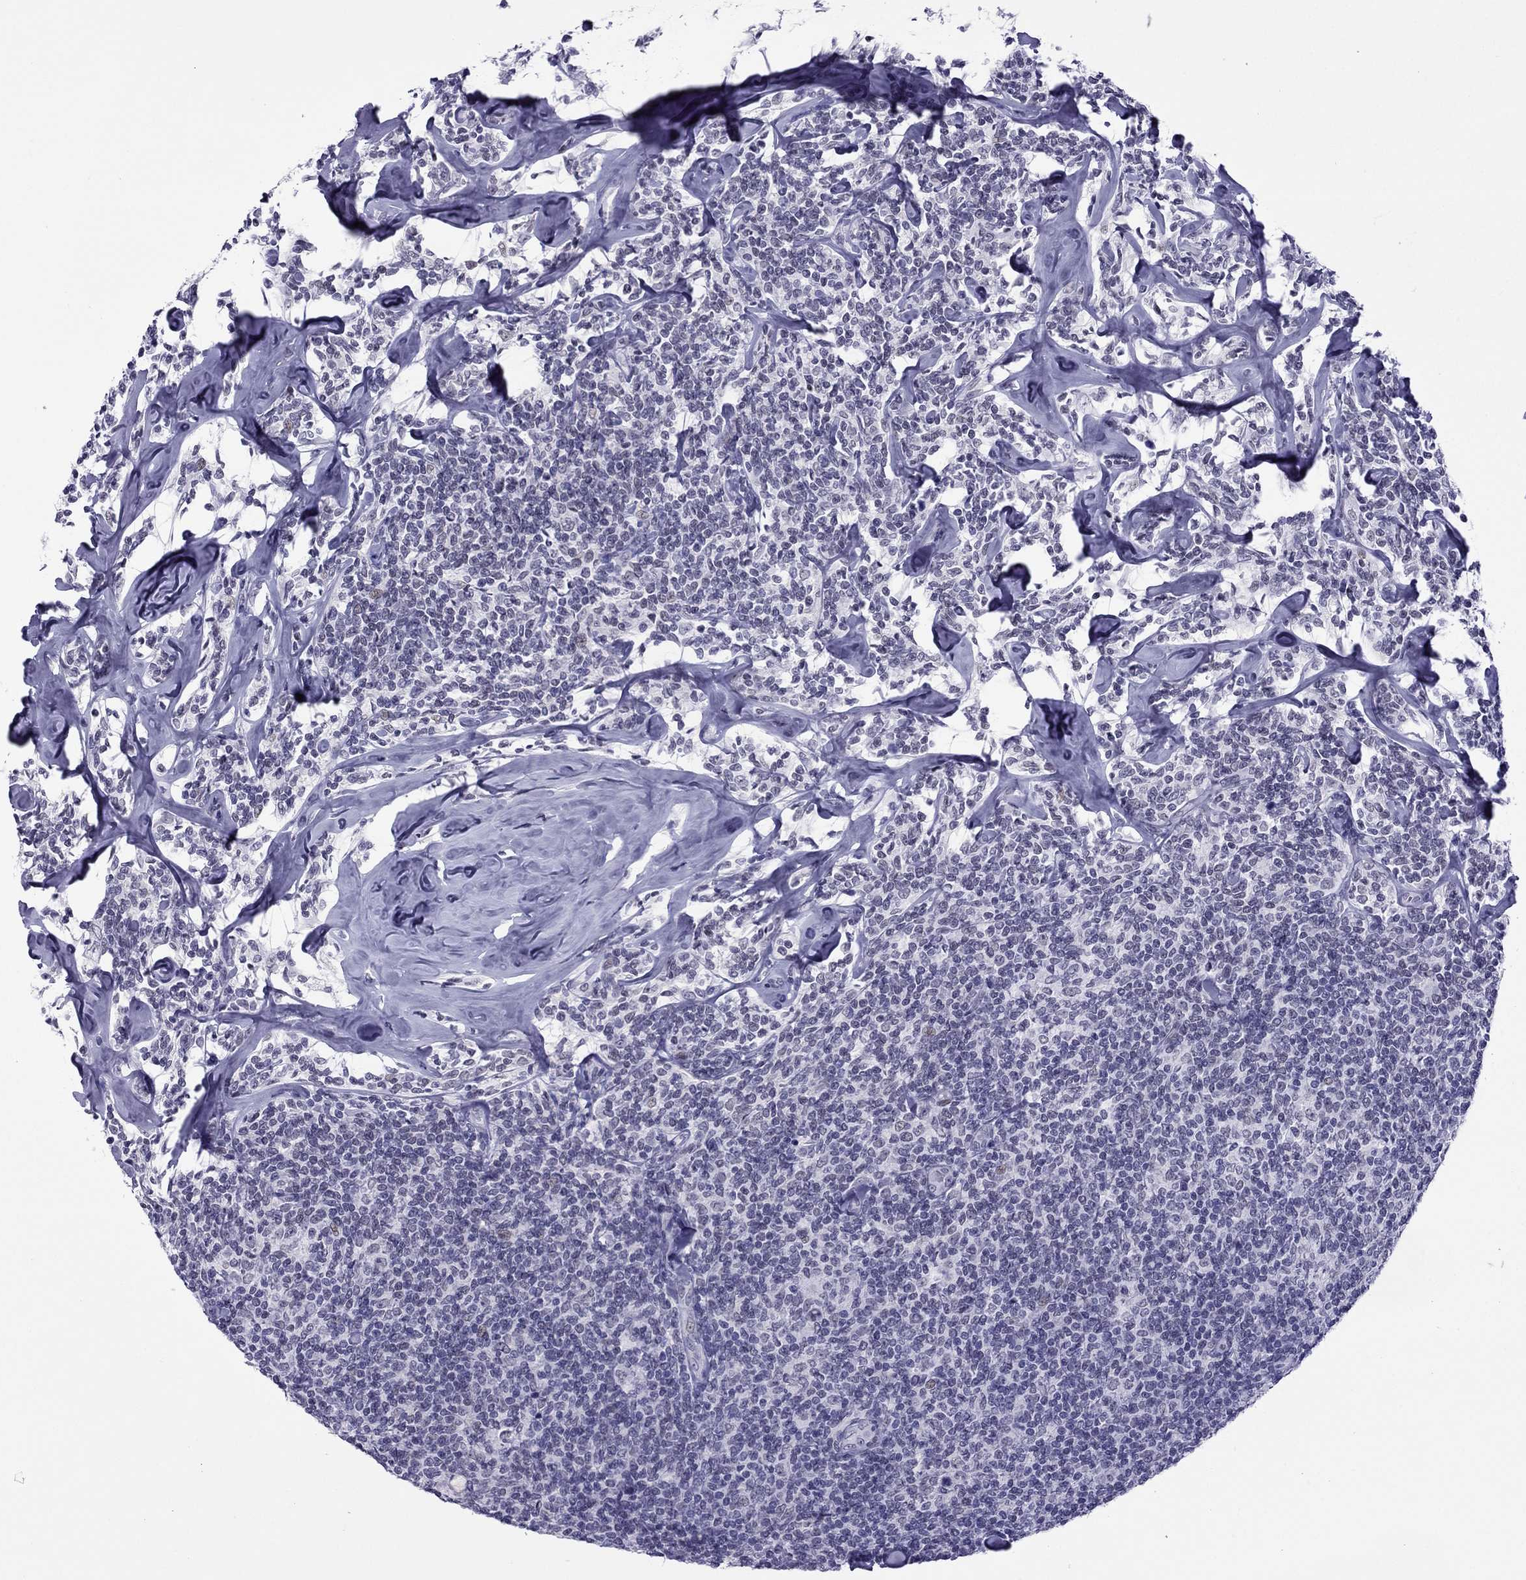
{"staining": {"intensity": "negative", "quantity": "none", "location": "none"}, "tissue": "lymphoma", "cell_type": "Tumor cells", "image_type": "cancer", "snomed": [{"axis": "morphology", "description": "Malignant lymphoma, non-Hodgkin's type, Low grade"}, {"axis": "topography", "description": "Lymph node"}], "caption": "An immunohistochemistry (IHC) image of low-grade malignant lymphoma, non-Hodgkin's type is shown. There is no staining in tumor cells of low-grade malignant lymphoma, non-Hodgkin's type. (DAB (3,3'-diaminobenzidine) immunohistochemistry (IHC), high magnification).", "gene": "MYLK3", "patient": {"sex": "female", "age": 56}}